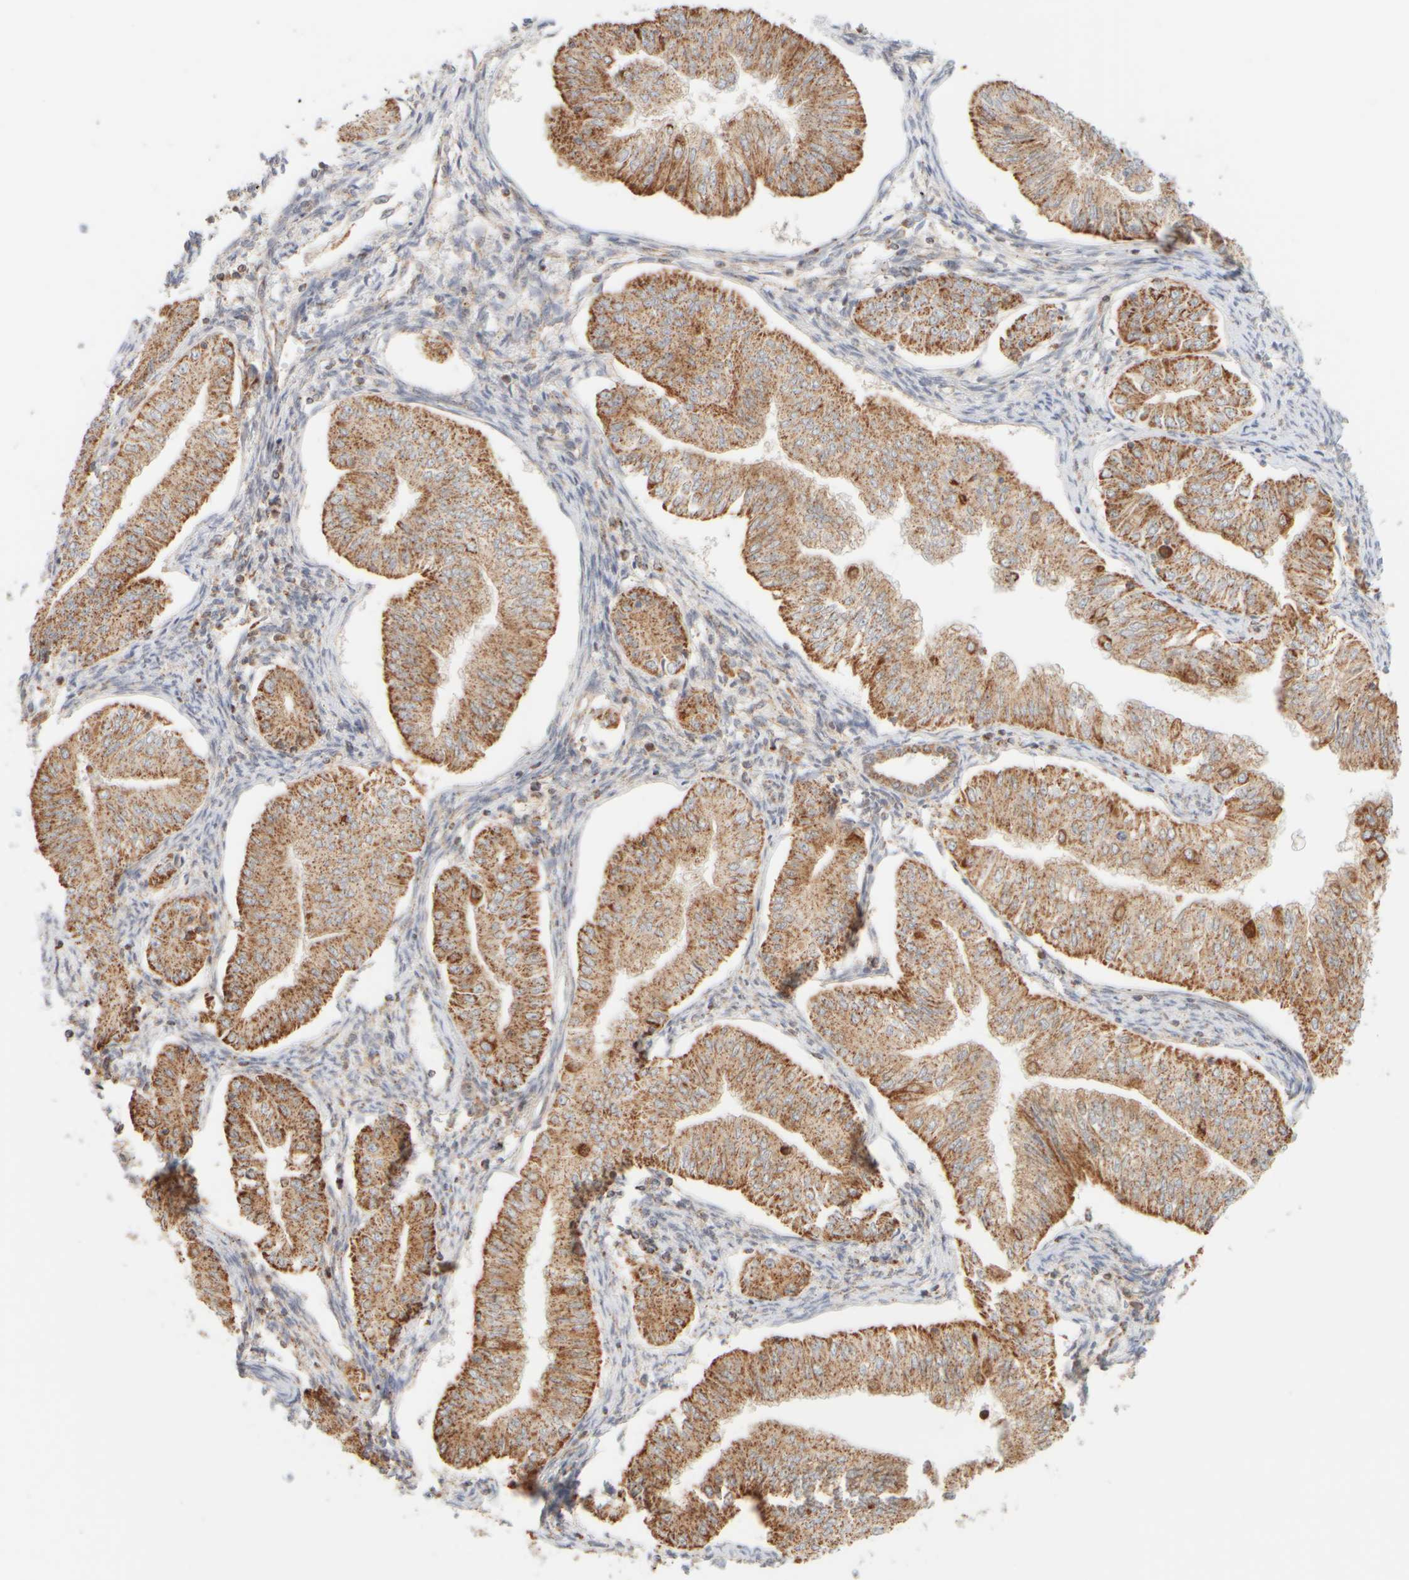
{"staining": {"intensity": "moderate", "quantity": ">75%", "location": "cytoplasmic/membranous"}, "tissue": "endometrial cancer", "cell_type": "Tumor cells", "image_type": "cancer", "snomed": [{"axis": "morphology", "description": "Normal tissue, NOS"}, {"axis": "morphology", "description": "Adenocarcinoma, NOS"}, {"axis": "topography", "description": "Endometrium"}], "caption": "Immunohistochemical staining of human adenocarcinoma (endometrial) displays medium levels of moderate cytoplasmic/membranous positivity in approximately >75% of tumor cells.", "gene": "APBB2", "patient": {"sex": "female", "age": 53}}